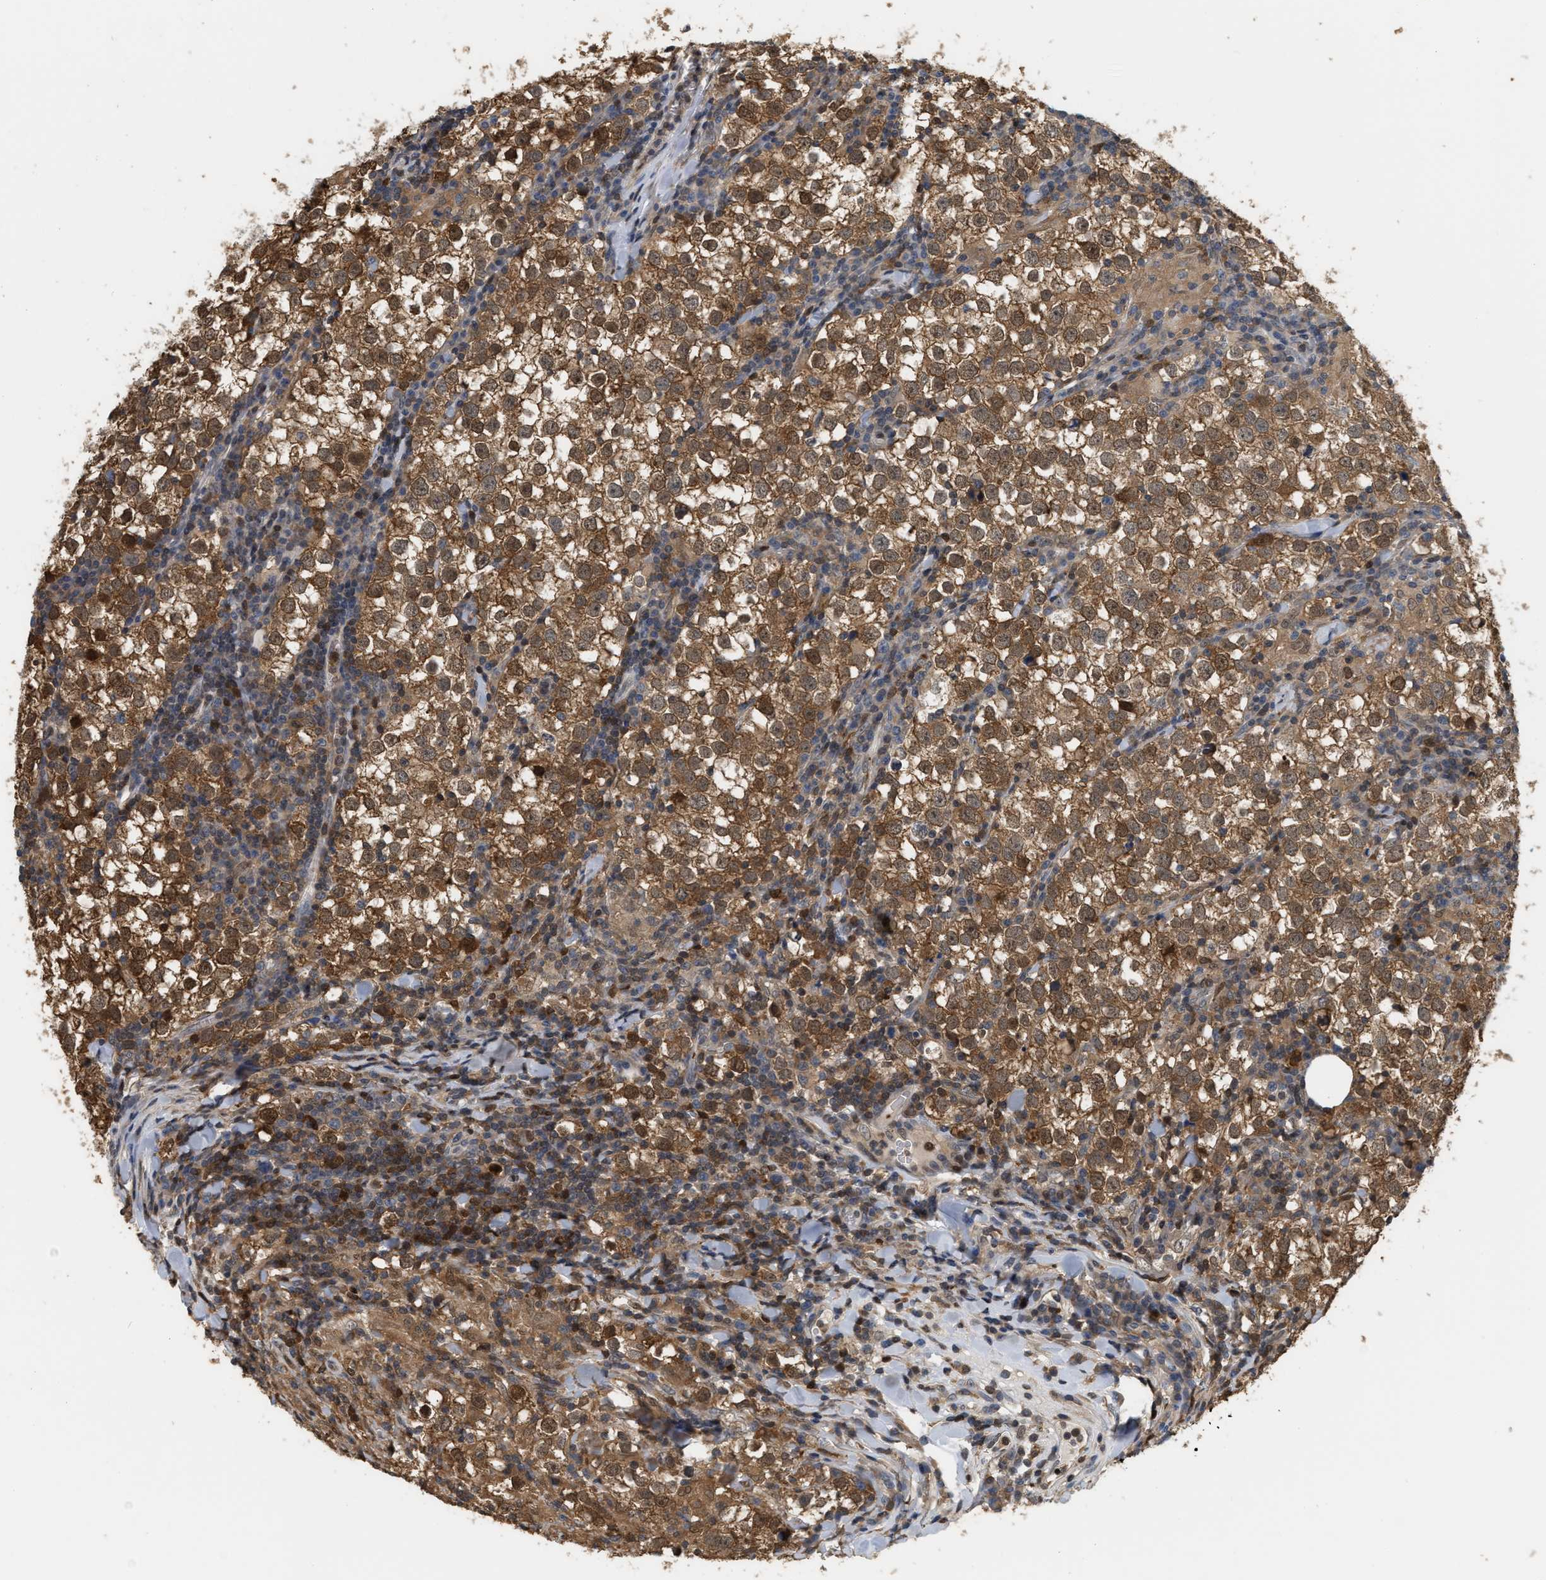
{"staining": {"intensity": "strong", "quantity": ">75%", "location": "cytoplasmic/membranous,nuclear"}, "tissue": "testis cancer", "cell_type": "Tumor cells", "image_type": "cancer", "snomed": [{"axis": "morphology", "description": "Seminoma, NOS"}, {"axis": "morphology", "description": "Carcinoma, Embryonal, NOS"}, {"axis": "topography", "description": "Testis"}], "caption": "Immunohistochemistry (IHC) micrograph of testis cancer (seminoma) stained for a protein (brown), which displays high levels of strong cytoplasmic/membranous and nuclear staining in about >75% of tumor cells.", "gene": "MTPN", "patient": {"sex": "male", "age": 36}}